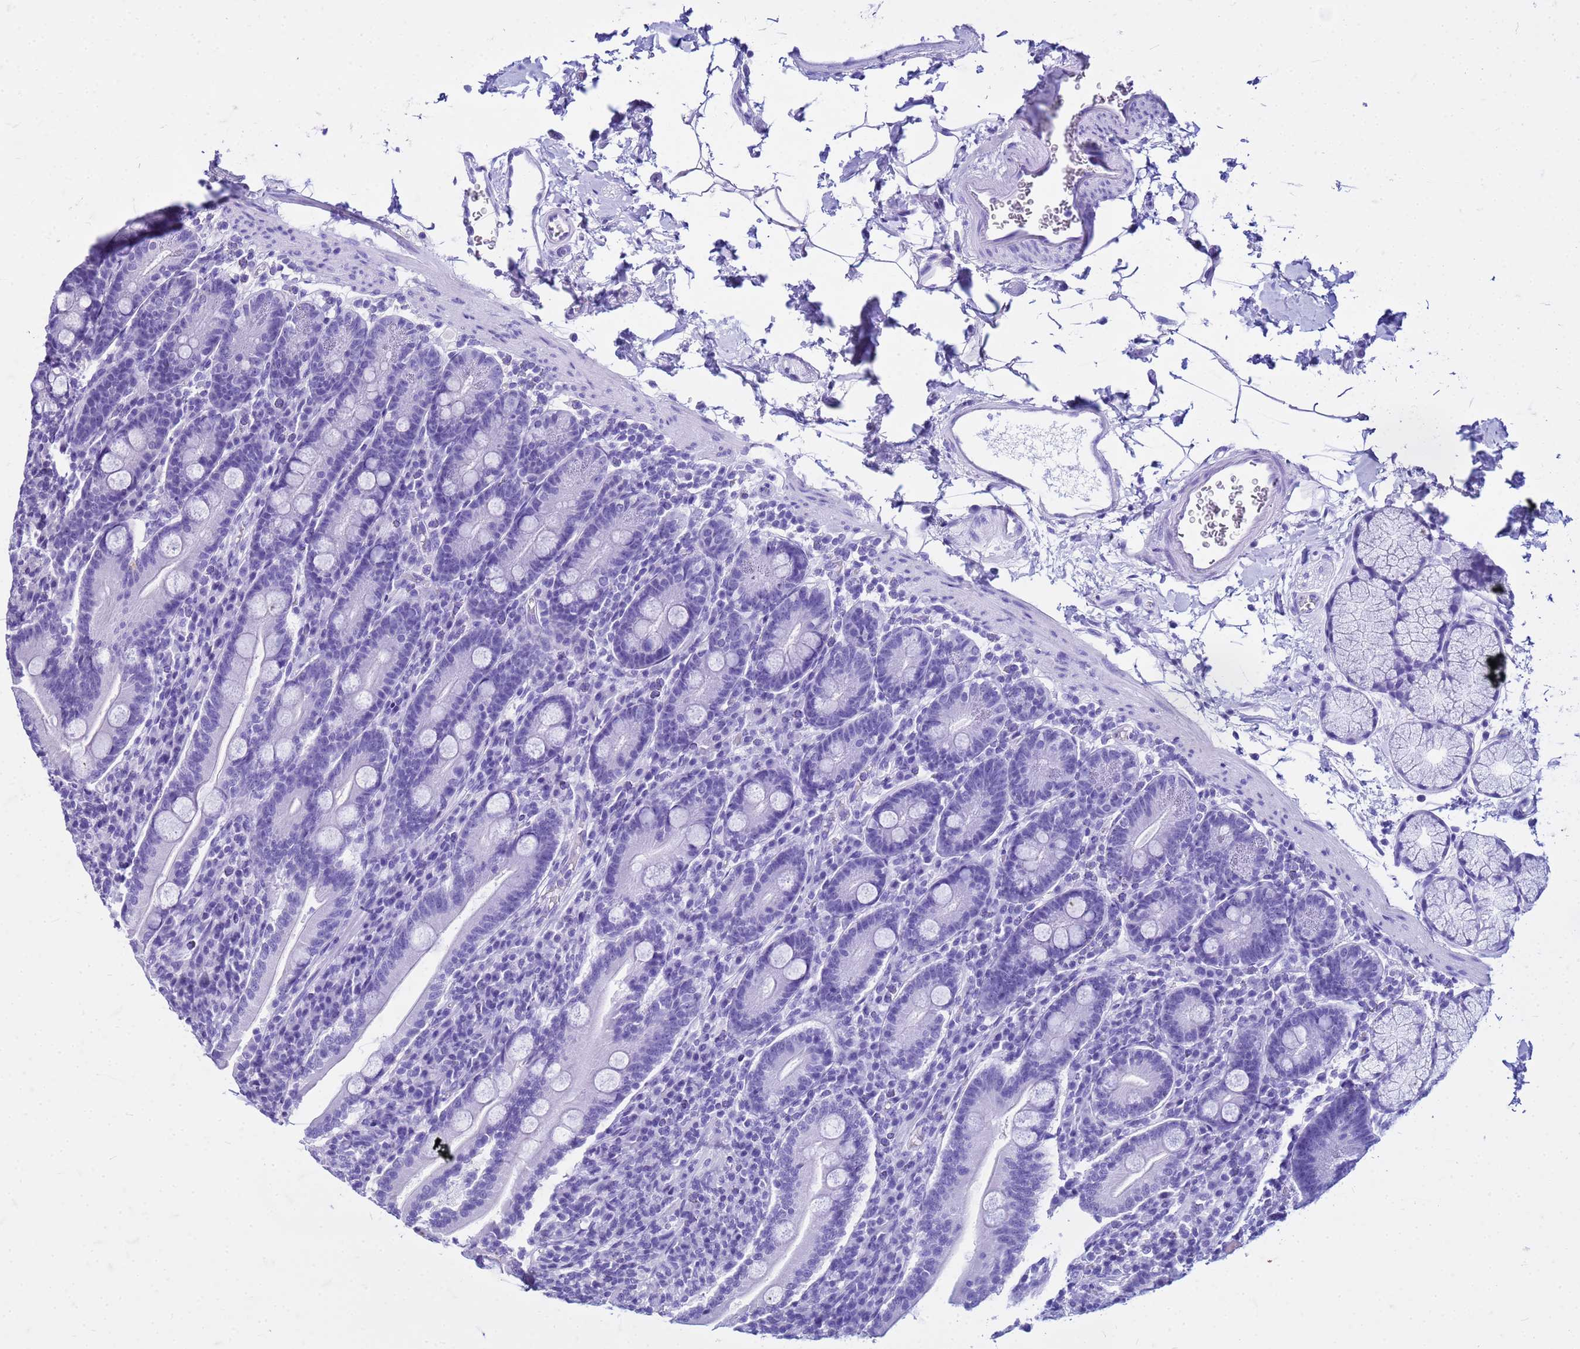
{"staining": {"intensity": "negative", "quantity": "none", "location": "none"}, "tissue": "duodenum", "cell_type": "Glandular cells", "image_type": "normal", "snomed": [{"axis": "morphology", "description": "Normal tissue, NOS"}, {"axis": "topography", "description": "Duodenum"}], "caption": "This is an immunohistochemistry image of normal duodenum. There is no staining in glandular cells.", "gene": "FAM184B", "patient": {"sex": "male", "age": 35}}